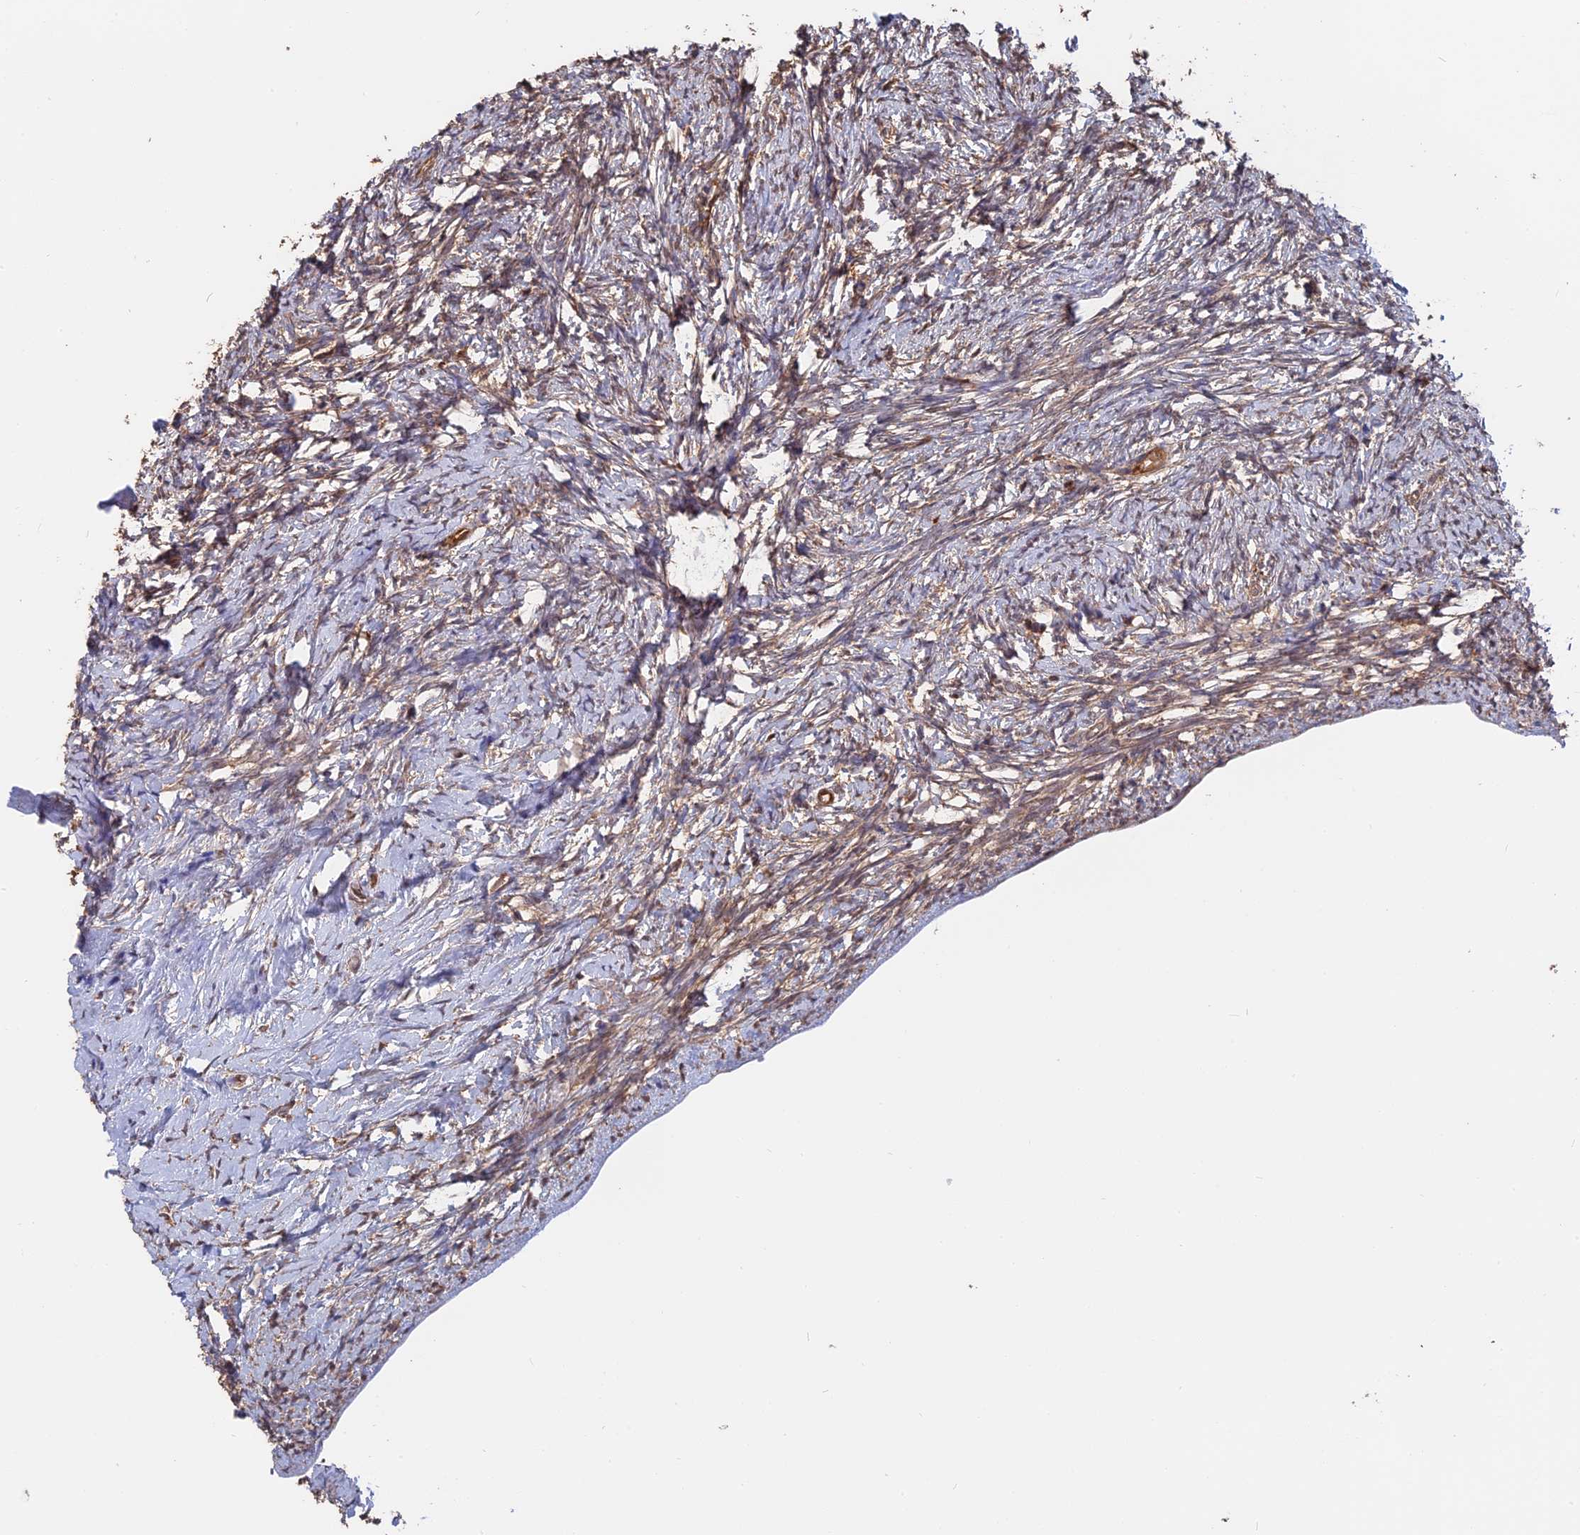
{"staining": {"intensity": "weak", "quantity": "25%-75%", "location": "cytoplasmic/membranous"}, "tissue": "ovary", "cell_type": "Ovarian stroma cells", "image_type": "normal", "snomed": [{"axis": "morphology", "description": "Normal tissue, NOS"}, {"axis": "topography", "description": "Ovary"}], "caption": "Ovarian stroma cells show low levels of weak cytoplasmic/membranous expression in about 25%-75% of cells in benign human ovary.", "gene": "SAC3D1", "patient": {"sex": "female", "age": 34}}